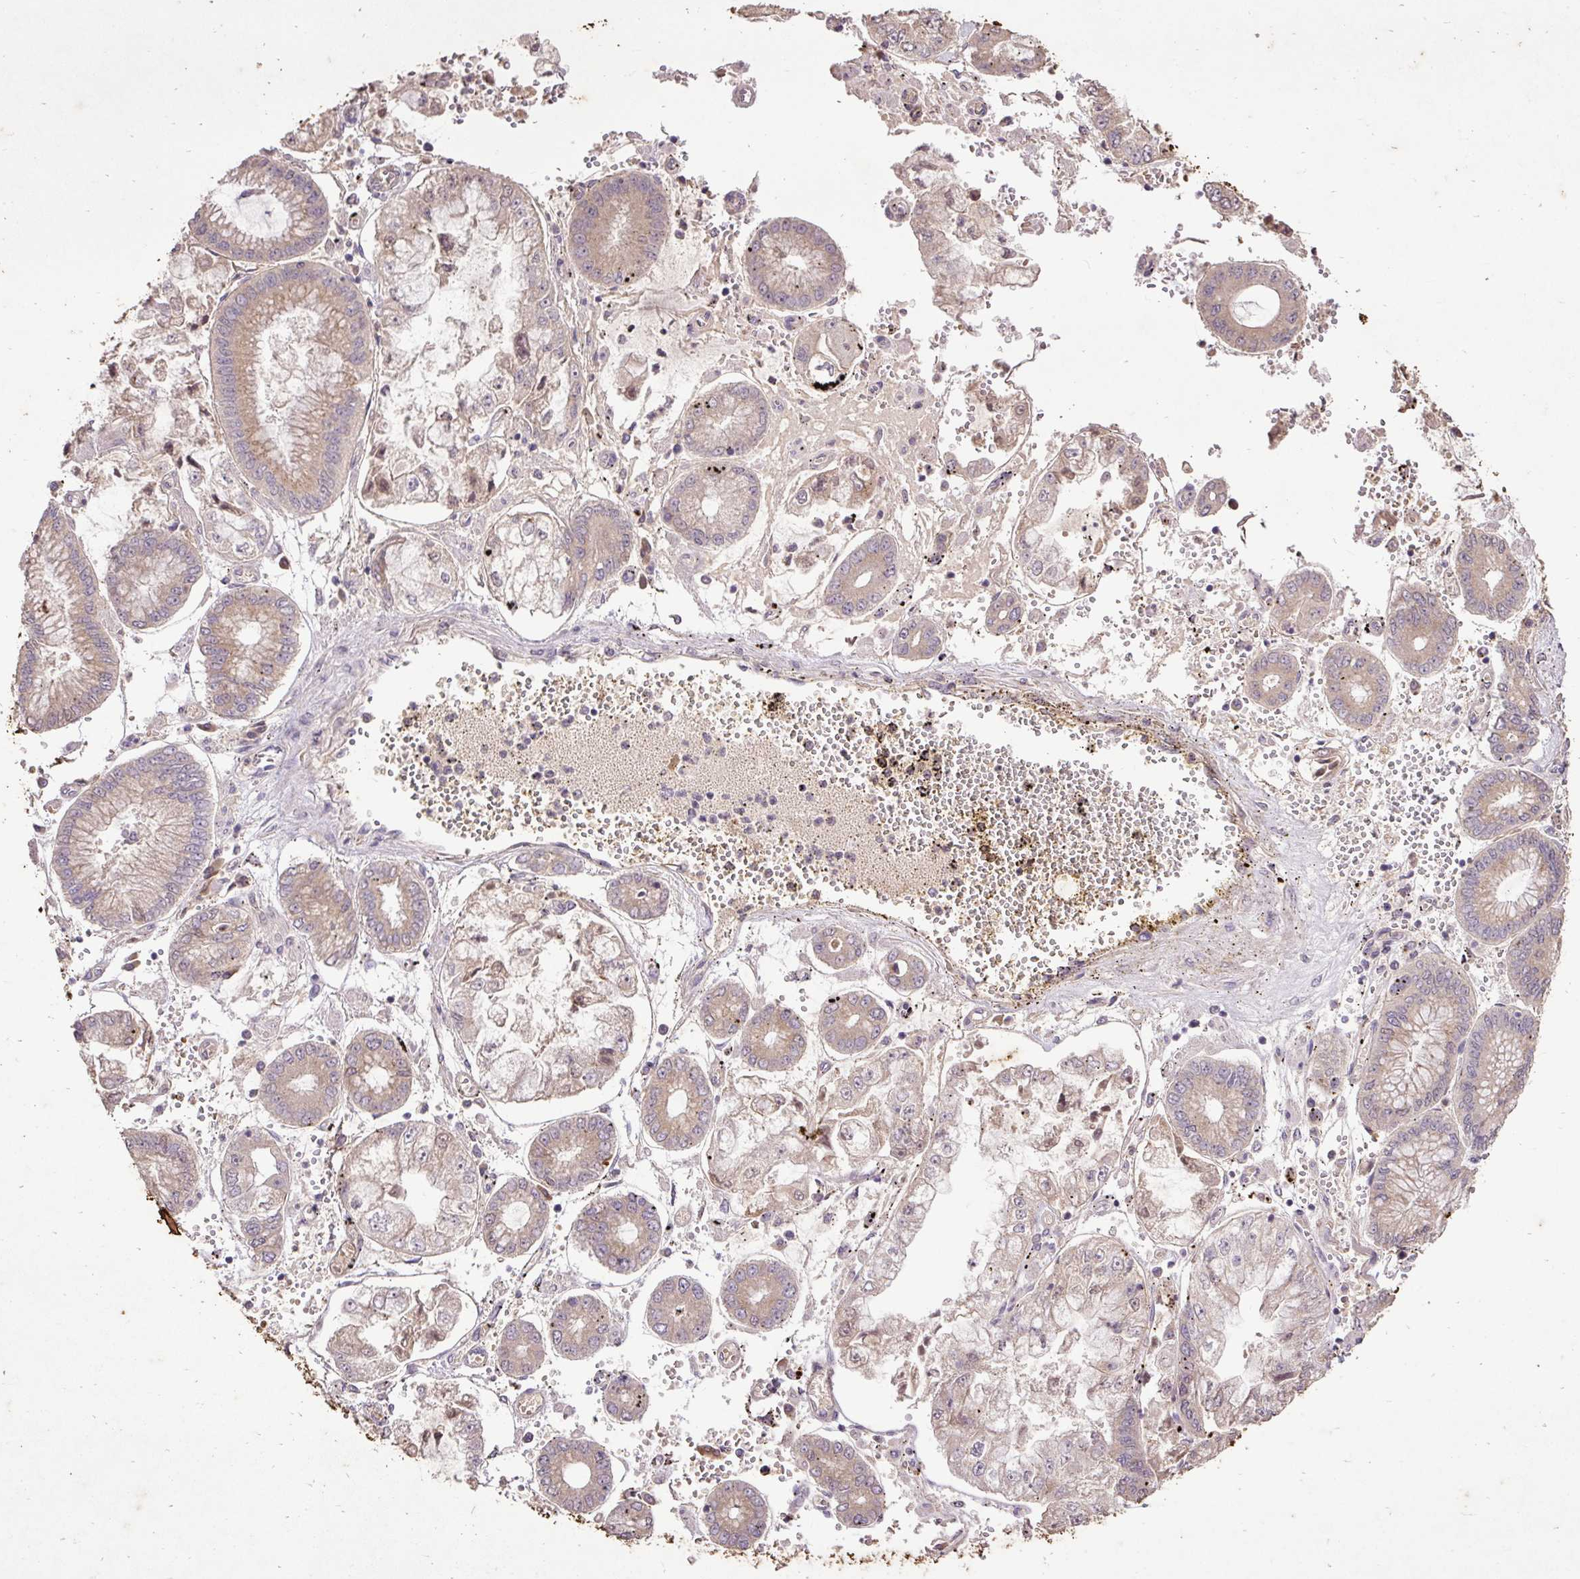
{"staining": {"intensity": "weak", "quantity": "<25%", "location": "cytoplasmic/membranous"}, "tissue": "stomach cancer", "cell_type": "Tumor cells", "image_type": "cancer", "snomed": [{"axis": "morphology", "description": "Adenocarcinoma, NOS"}, {"axis": "topography", "description": "Stomach"}], "caption": "Human adenocarcinoma (stomach) stained for a protein using immunohistochemistry (IHC) displays no expression in tumor cells.", "gene": "LRTM2", "patient": {"sex": "male", "age": 76}}